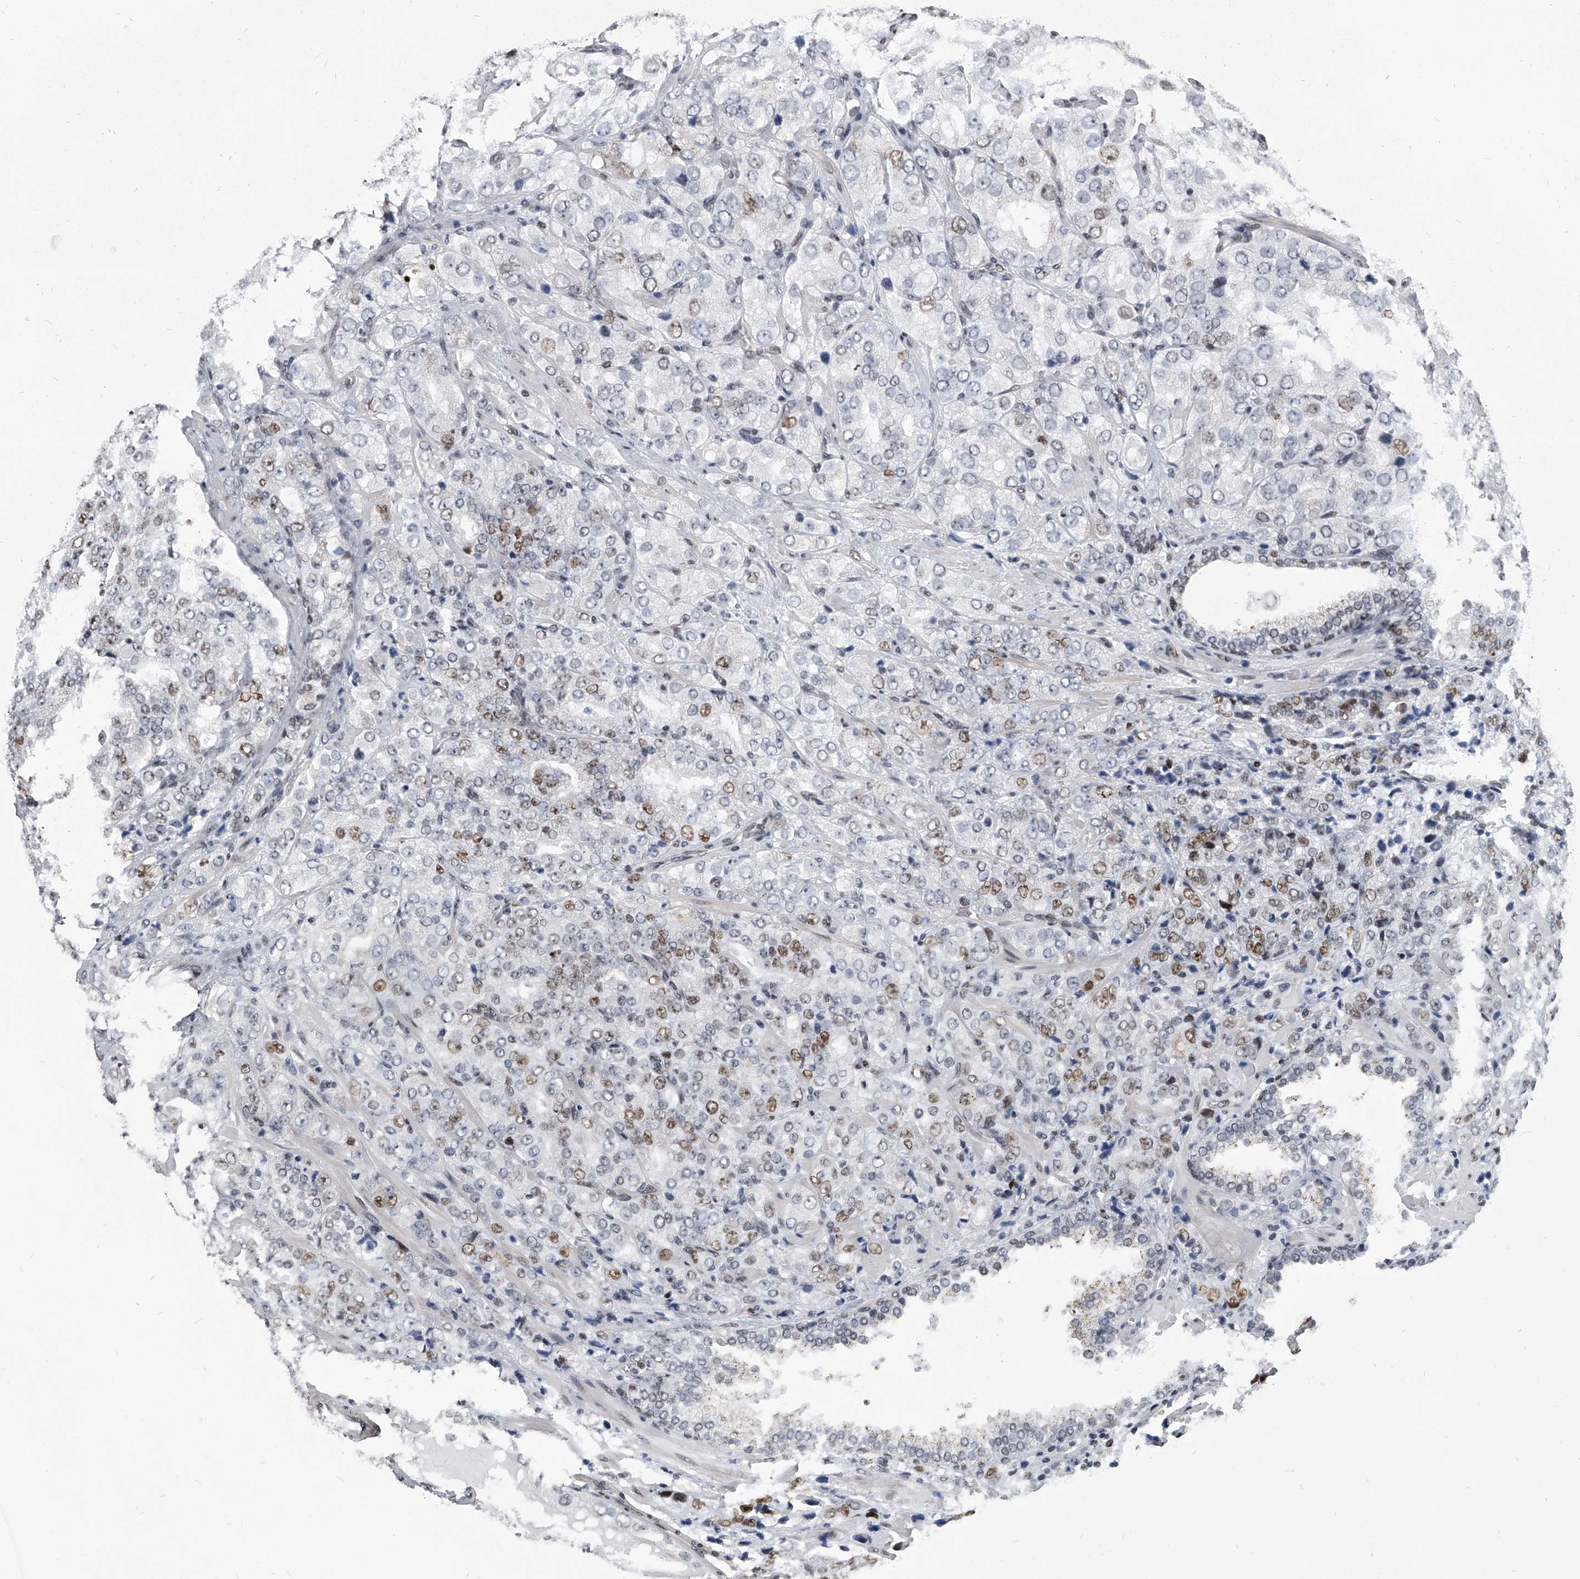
{"staining": {"intensity": "moderate", "quantity": "<25%", "location": "nuclear"}, "tissue": "prostate cancer", "cell_type": "Tumor cells", "image_type": "cancer", "snomed": [{"axis": "morphology", "description": "Adenocarcinoma, High grade"}, {"axis": "topography", "description": "Prostate"}], "caption": "A photomicrograph of high-grade adenocarcinoma (prostate) stained for a protein exhibits moderate nuclear brown staining in tumor cells.", "gene": "SIM2", "patient": {"sex": "male", "age": 58}}